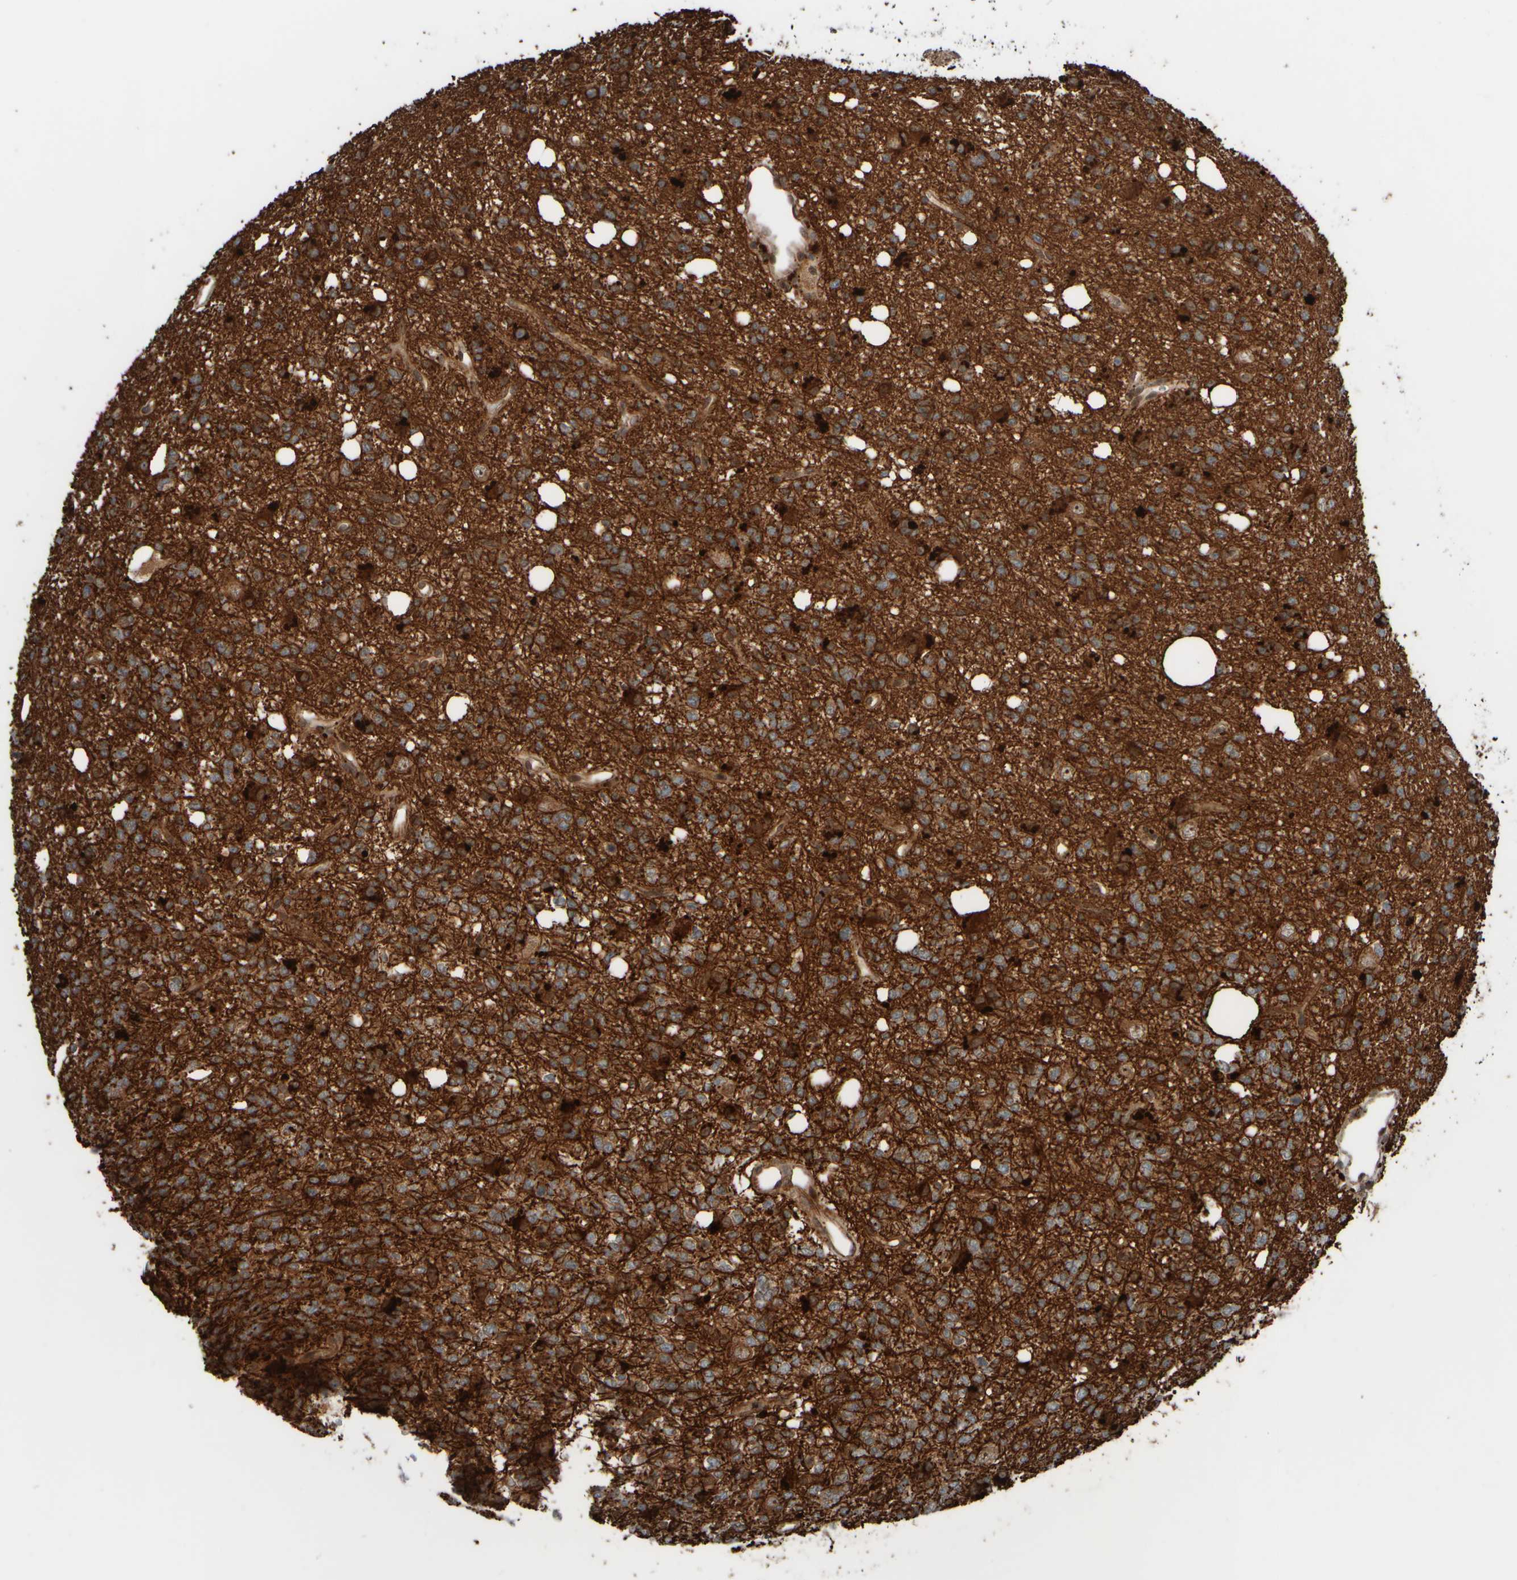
{"staining": {"intensity": "strong", "quantity": ">75%", "location": "cytoplasmic/membranous"}, "tissue": "glioma", "cell_type": "Tumor cells", "image_type": "cancer", "snomed": [{"axis": "morphology", "description": "Glioma, malignant, High grade"}, {"axis": "topography", "description": "Brain"}], "caption": "Glioma stained for a protein (brown) demonstrates strong cytoplasmic/membranous positive expression in about >75% of tumor cells.", "gene": "GIGYF1", "patient": {"sex": "female", "age": 62}}